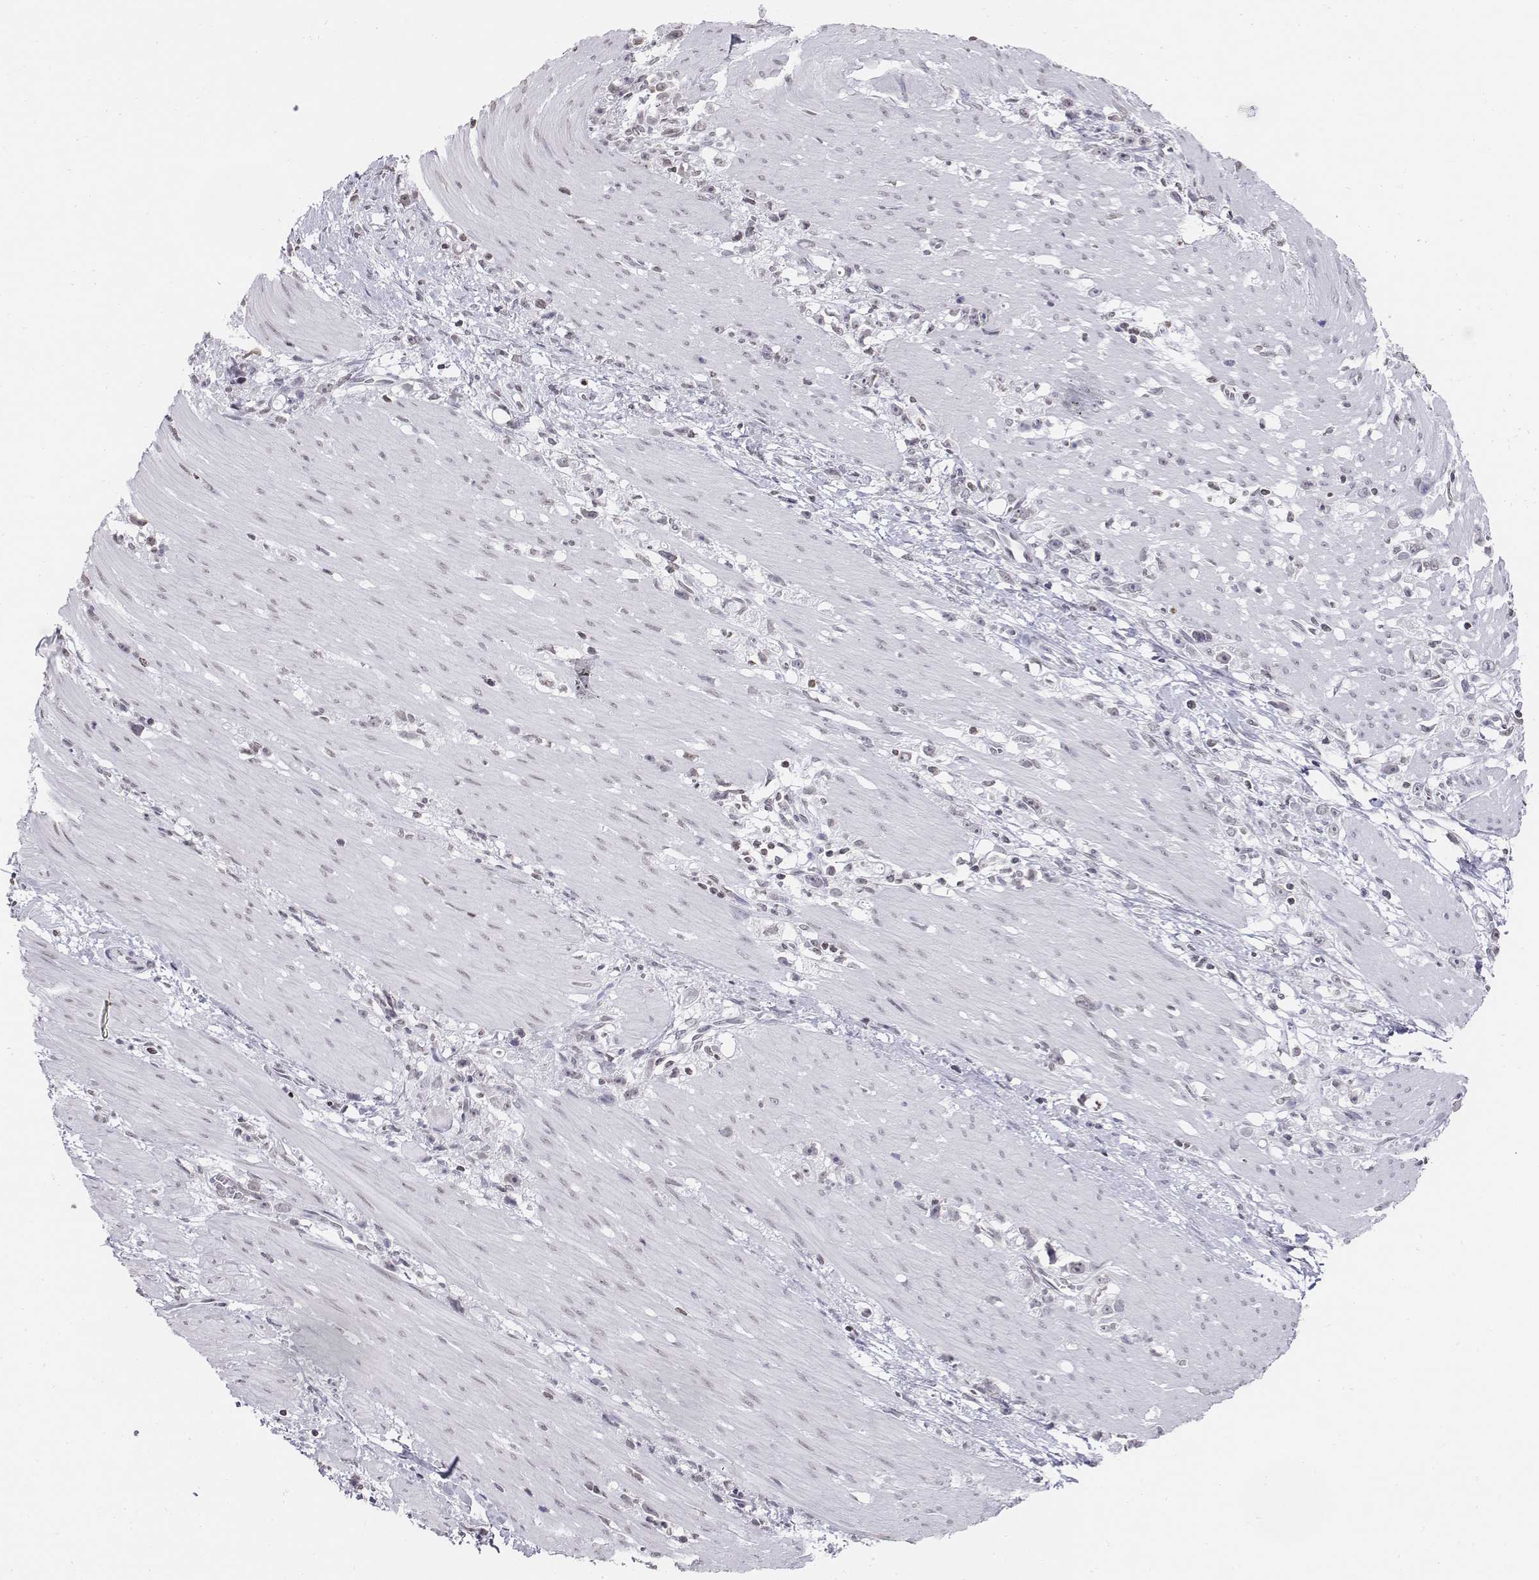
{"staining": {"intensity": "negative", "quantity": "none", "location": "none"}, "tissue": "stomach cancer", "cell_type": "Tumor cells", "image_type": "cancer", "snomed": [{"axis": "morphology", "description": "Adenocarcinoma, NOS"}, {"axis": "topography", "description": "Stomach"}], "caption": "Tumor cells show no significant protein positivity in stomach adenocarcinoma. (Brightfield microscopy of DAB IHC at high magnification).", "gene": "BARHL1", "patient": {"sex": "female", "age": 59}}